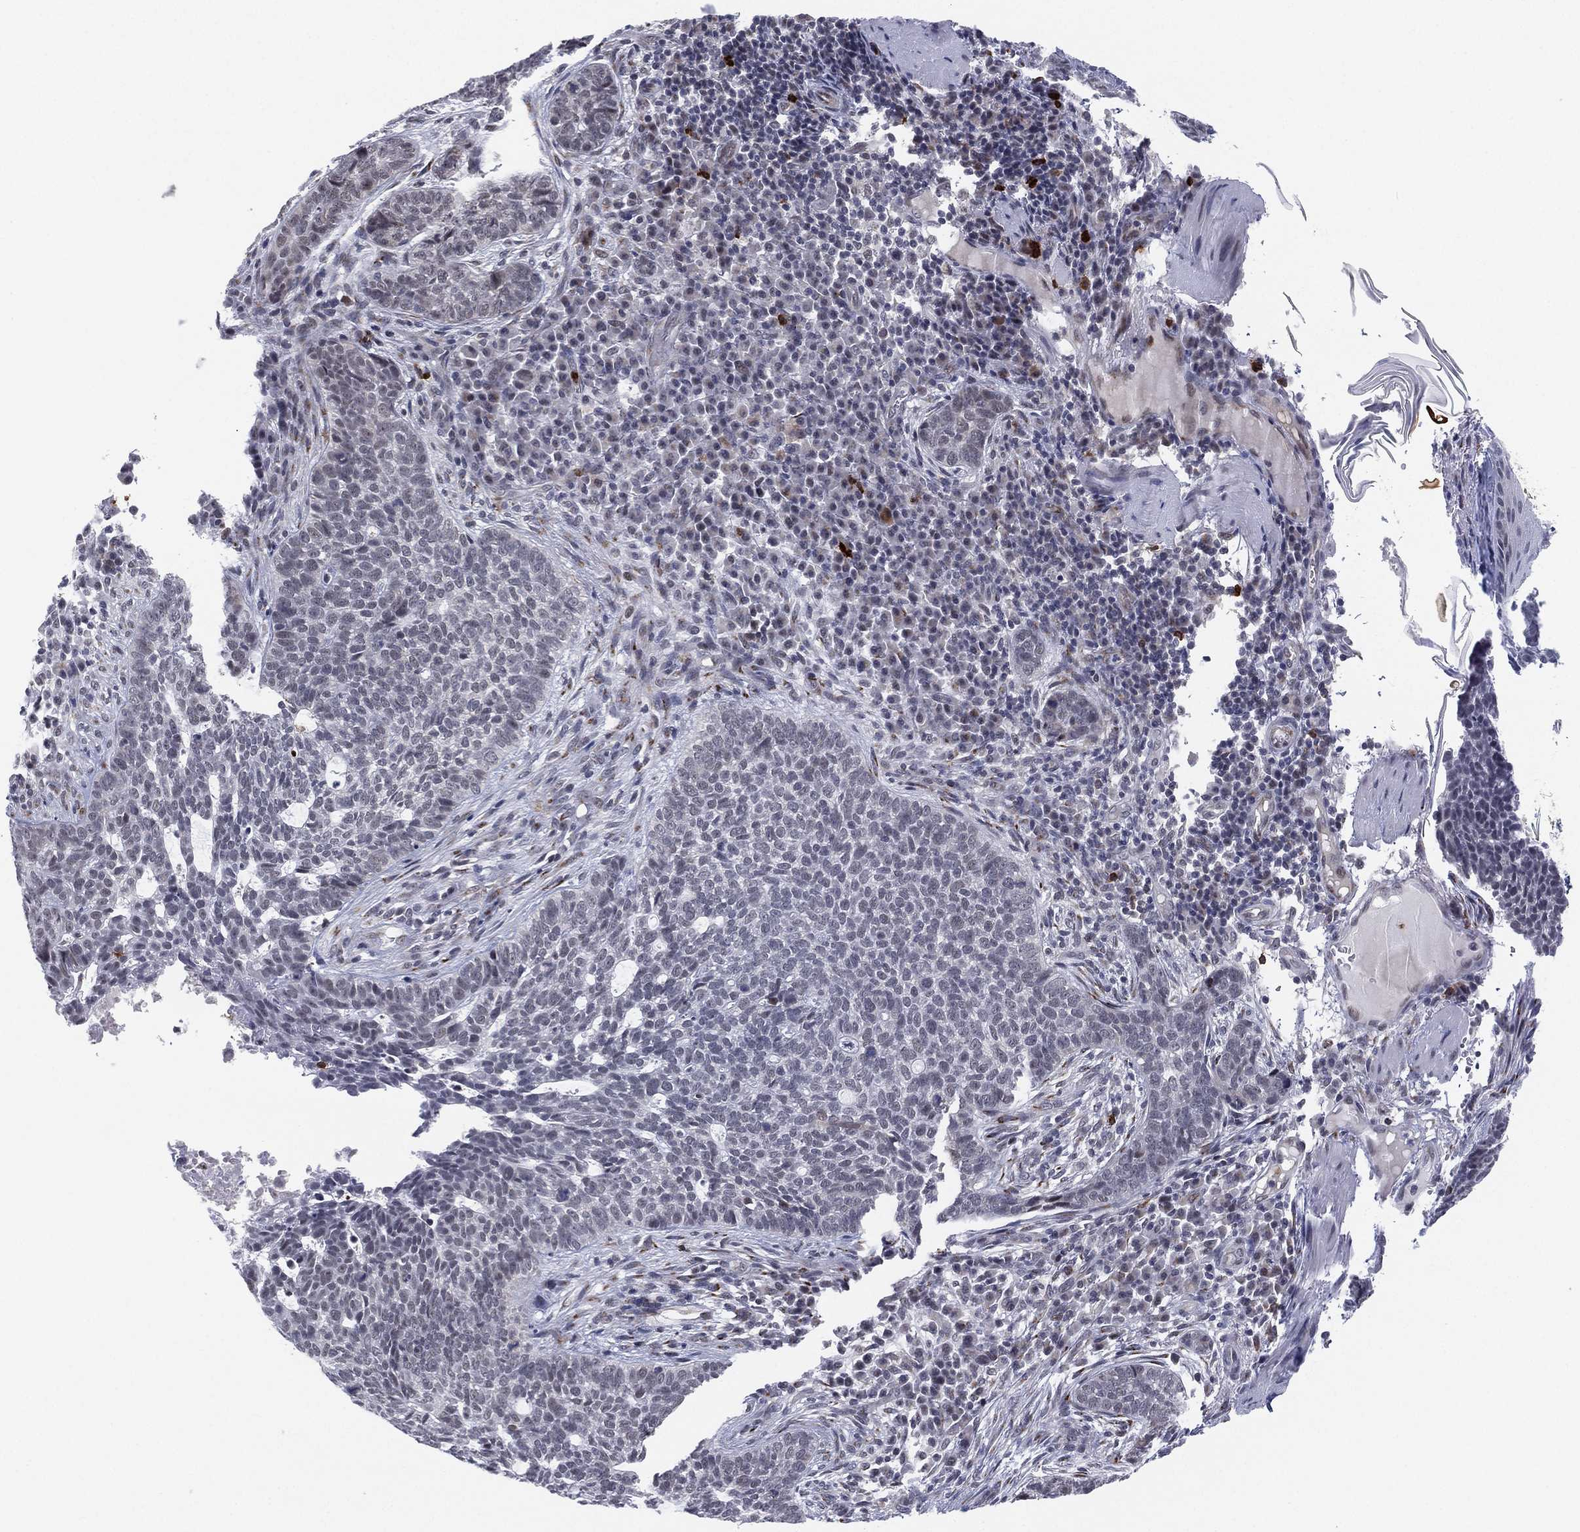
{"staining": {"intensity": "negative", "quantity": "none", "location": "none"}, "tissue": "skin cancer", "cell_type": "Tumor cells", "image_type": "cancer", "snomed": [{"axis": "morphology", "description": "Basal cell carcinoma"}, {"axis": "topography", "description": "Skin"}], "caption": "The micrograph demonstrates no staining of tumor cells in skin cancer (basal cell carcinoma).", "gene": "CD177", "patient": {"sex": "female", "age": 69}}